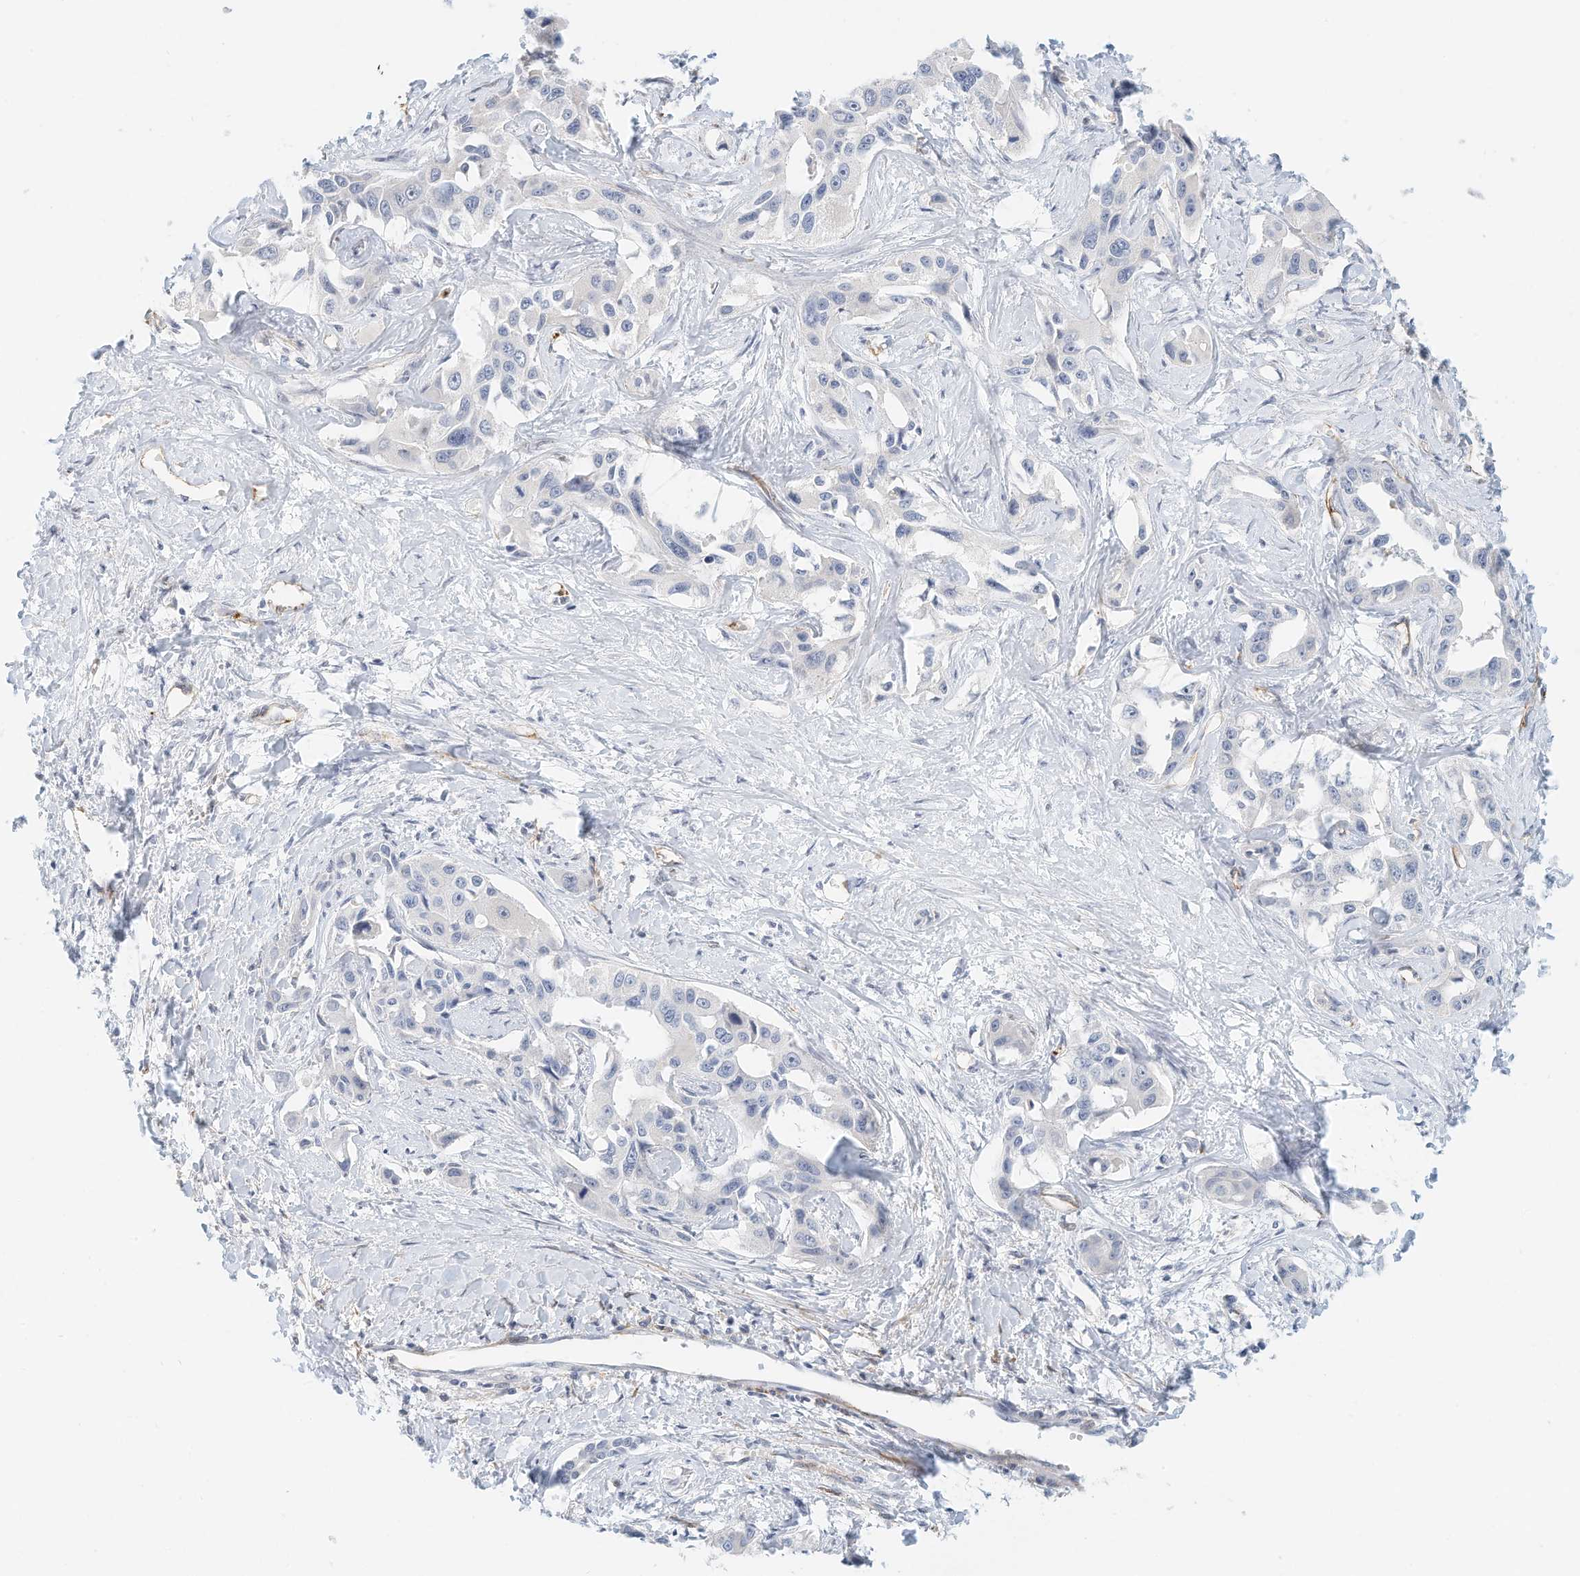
{"staining": {"intensity": "negative", "quantity": "none", "location": "none"}, "tissue": "liver cancer", "cell_type": "Tumor cells", "image_type": "cancer", "snomed": [{"axis": "morphology", "description": "Cholangiocarcinoma"}, {"axis": "topography", "description": "Liver"}], "caption": "Immunohistochemistry of human liver cancer (cholangiocarcinoma) exhibits no expression in tumor cells.", "gene": "ARHGAP28", "patient": {"sex": "male", "age": 59}}